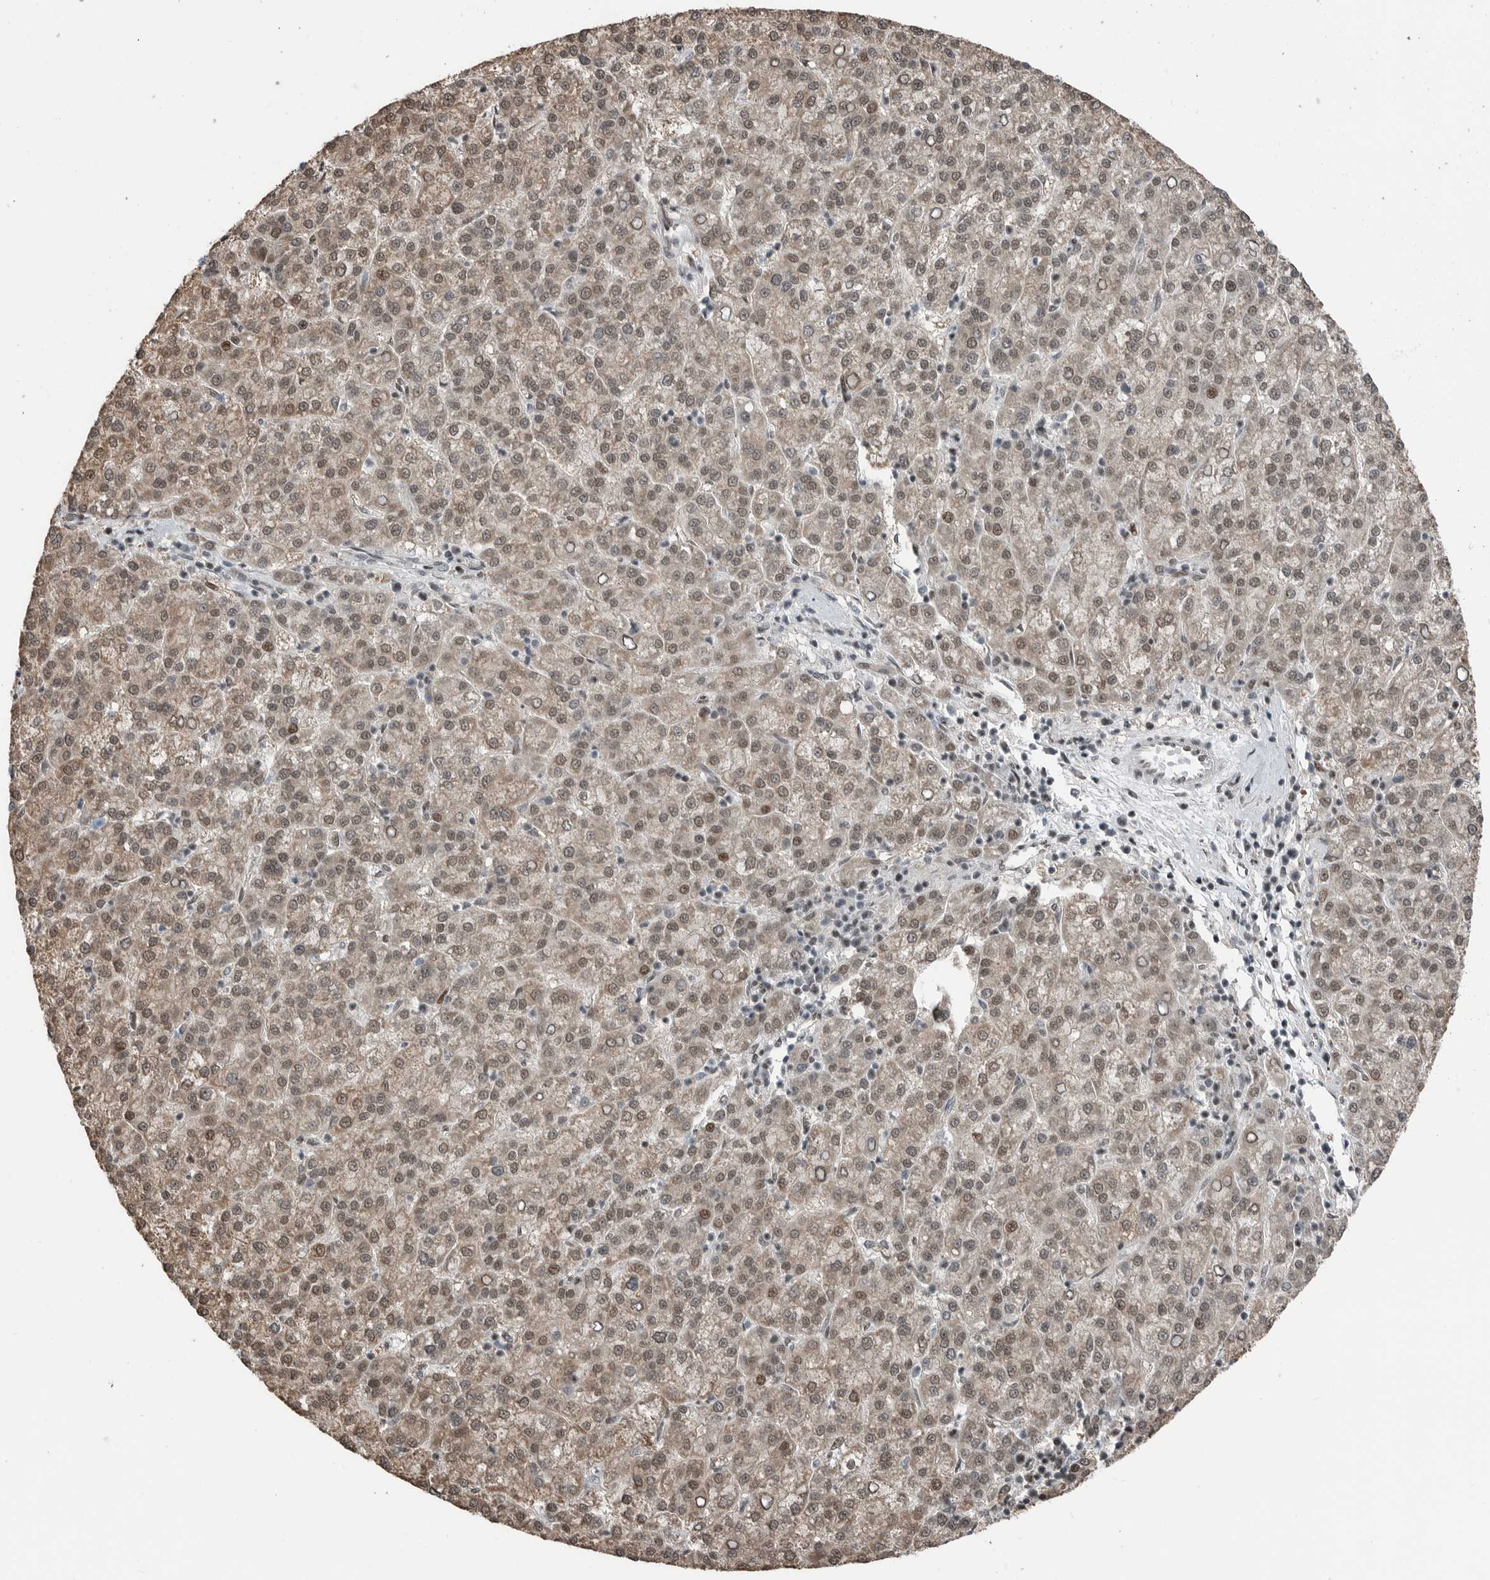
{"staining": {"intensity": "moderate", "quantity": ">75%", "location": "nuclear"}, "tissue": "liver cancer", "cell_type": "Tumor cells", "image_type": "cancer", "snomed": [{"axis": "morphology", "description": "Carcinoma, Hepatocellular, NOS"}, {"axis": "topography", "description": "Liver"}], "caption": "Immunohistochemical staining of hepatocellular carcinoma (liver) displays moderate nuclear protein expression in about >75% of tumor cells.", "gene": "BLZF1", "patient": {"sex": "female", "age": 58}}